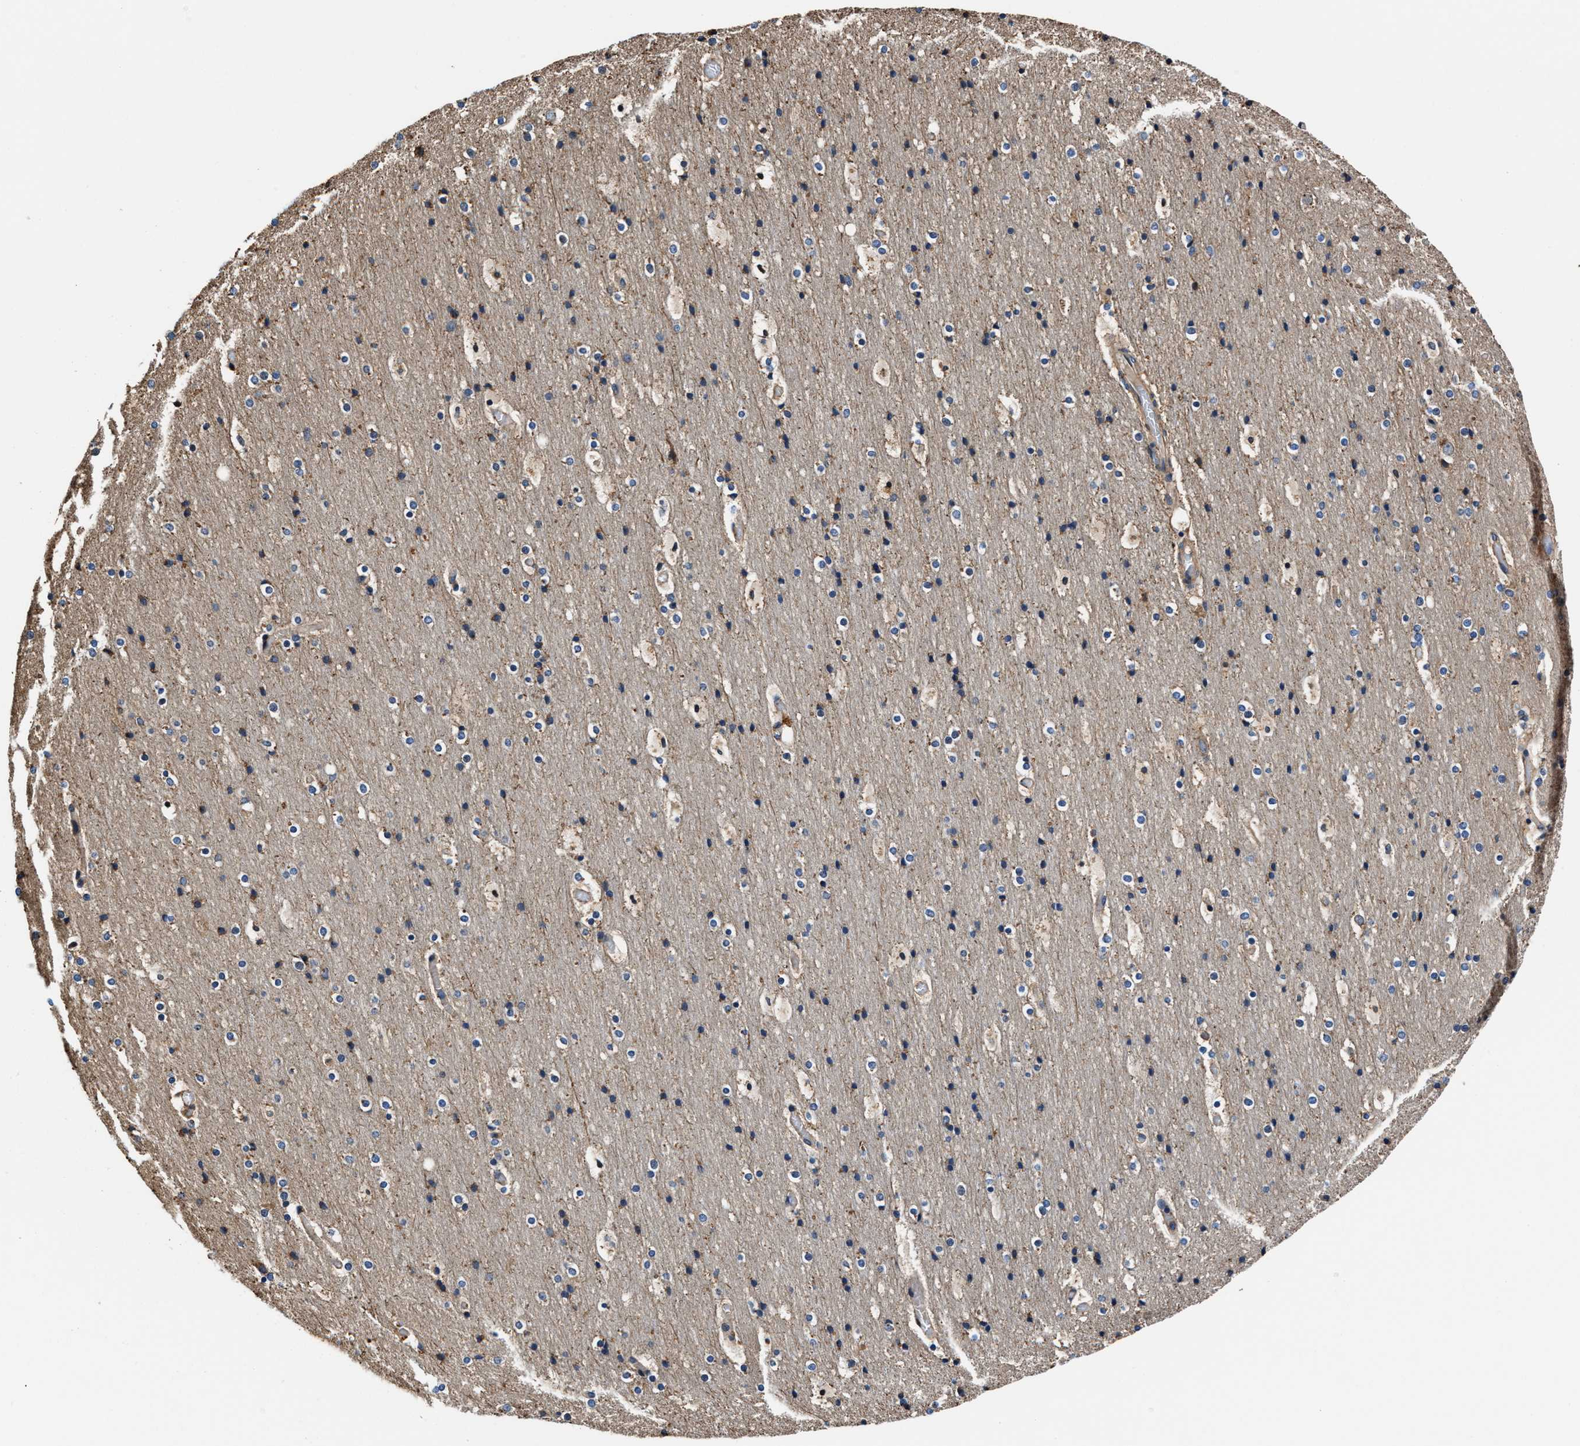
{"staining": {"intensity": "weak", "quantity": ">75%", "location": "cytoplasmic/membranous"}, "tissue": "cerebral cortex", "cell_type": "Endothelial cells", "image_type": "normal", "snomed": [{"axis": "morphology", "description": "Normal tissue, NOS"}, {"axis": "topography", "description": "Cerebral cortex"}], "caption": "This is a photomicrograph of IHC staining of normal cerebral cortex, which shows weak positivity in the cytoplasmic/membranous of endothelial cells.", "gene": "PPP1R9B", "patient": {"sex": "male", "age": 57}}